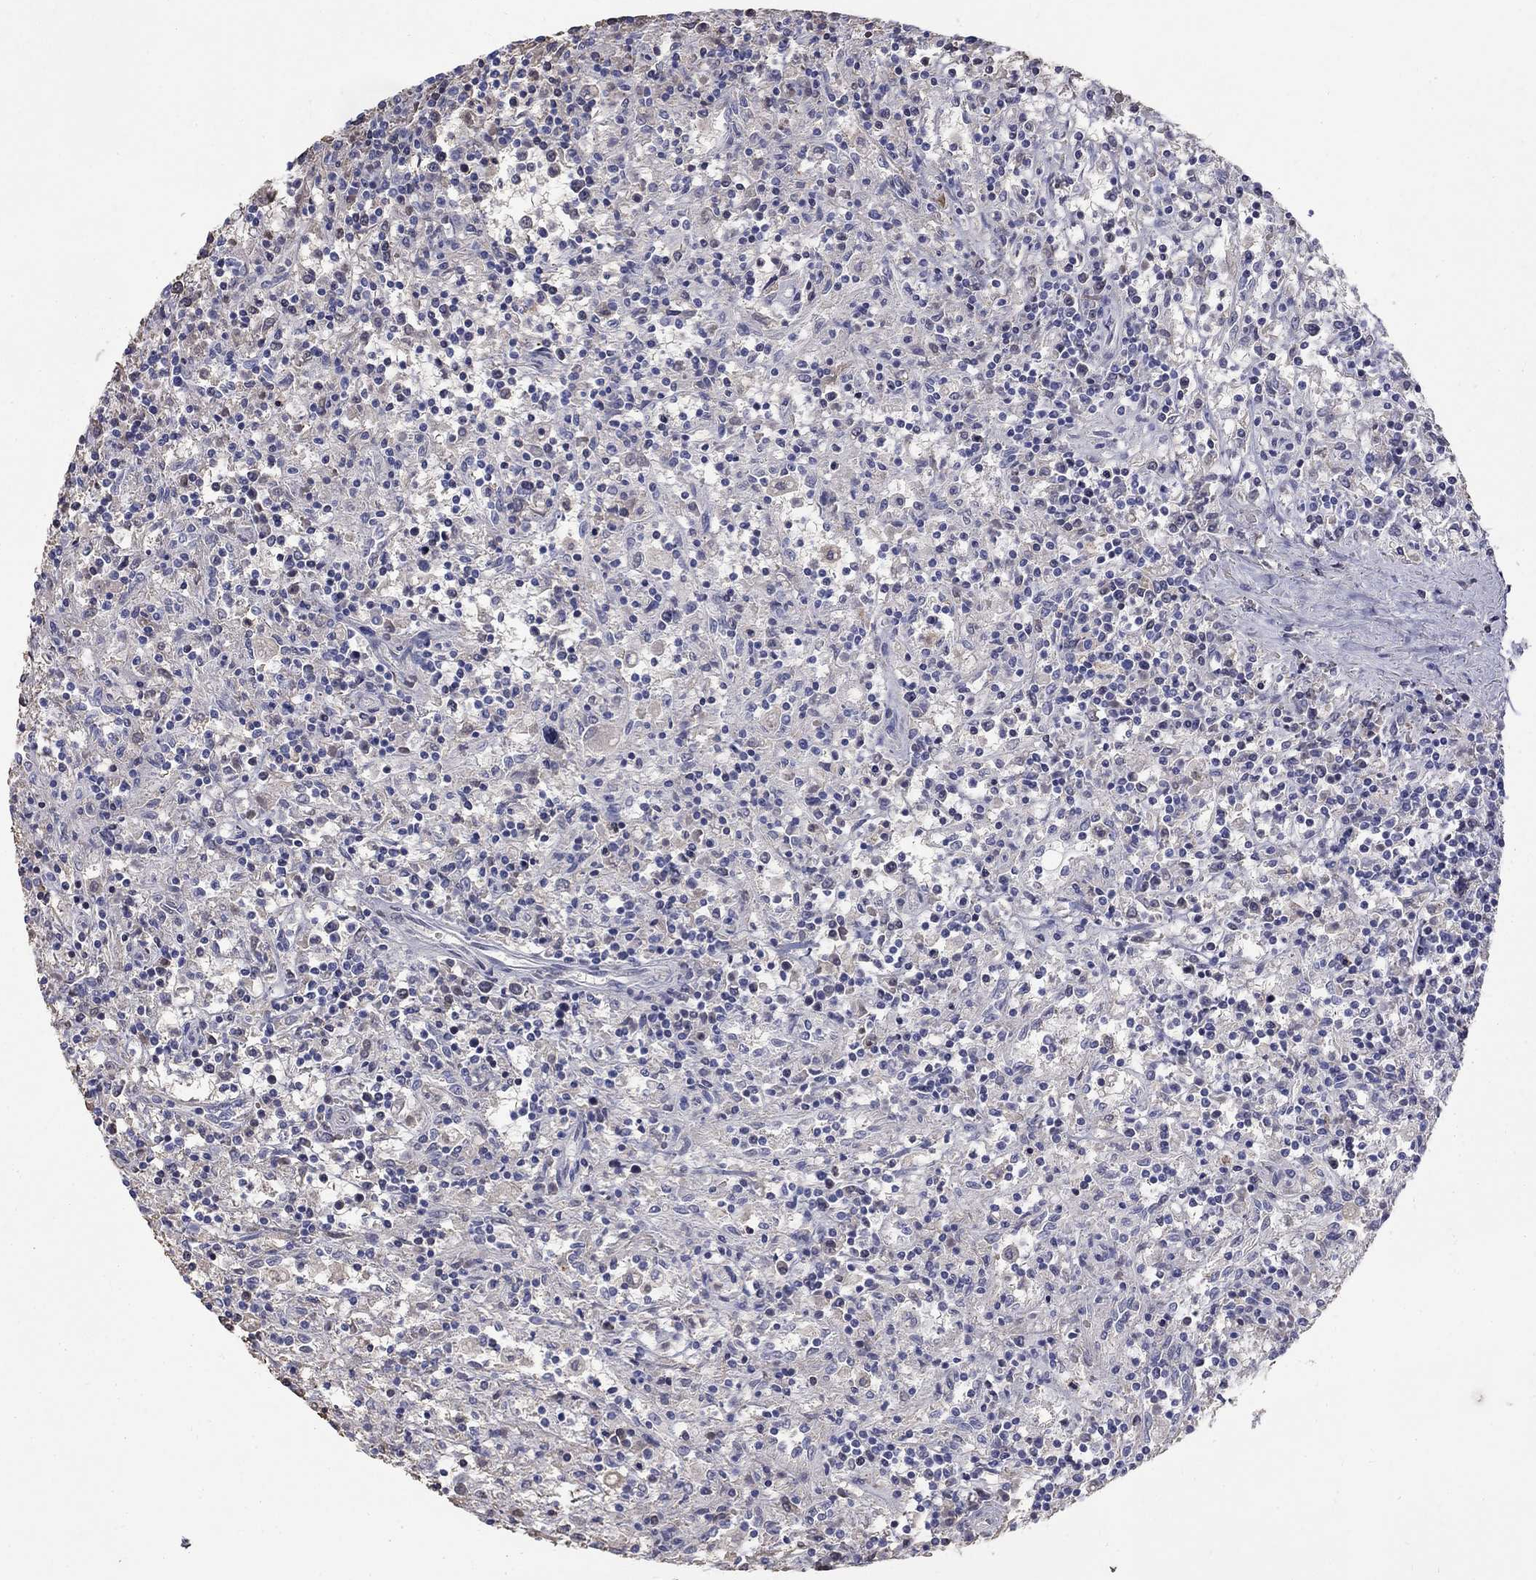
{"staining": {"intensity": "negative", "quantity": "none", "location": "none"}, "tissue": "lymphoma", "cell_type": "Tumor cells", "image_type": "cancer", "snomed": [{"axis": "morphology", "description": "Malignant lymphoma, non-Hodgkin's type, Low grade"}, {"axis": "topography", "description": "Spleen"}], "caption": "A photomicrograph of lymphoma stained for a protein demonstrates no brown staining in tumor cells.", "gene": "AGER", "patient": {"sex": "male", "age": 62}}